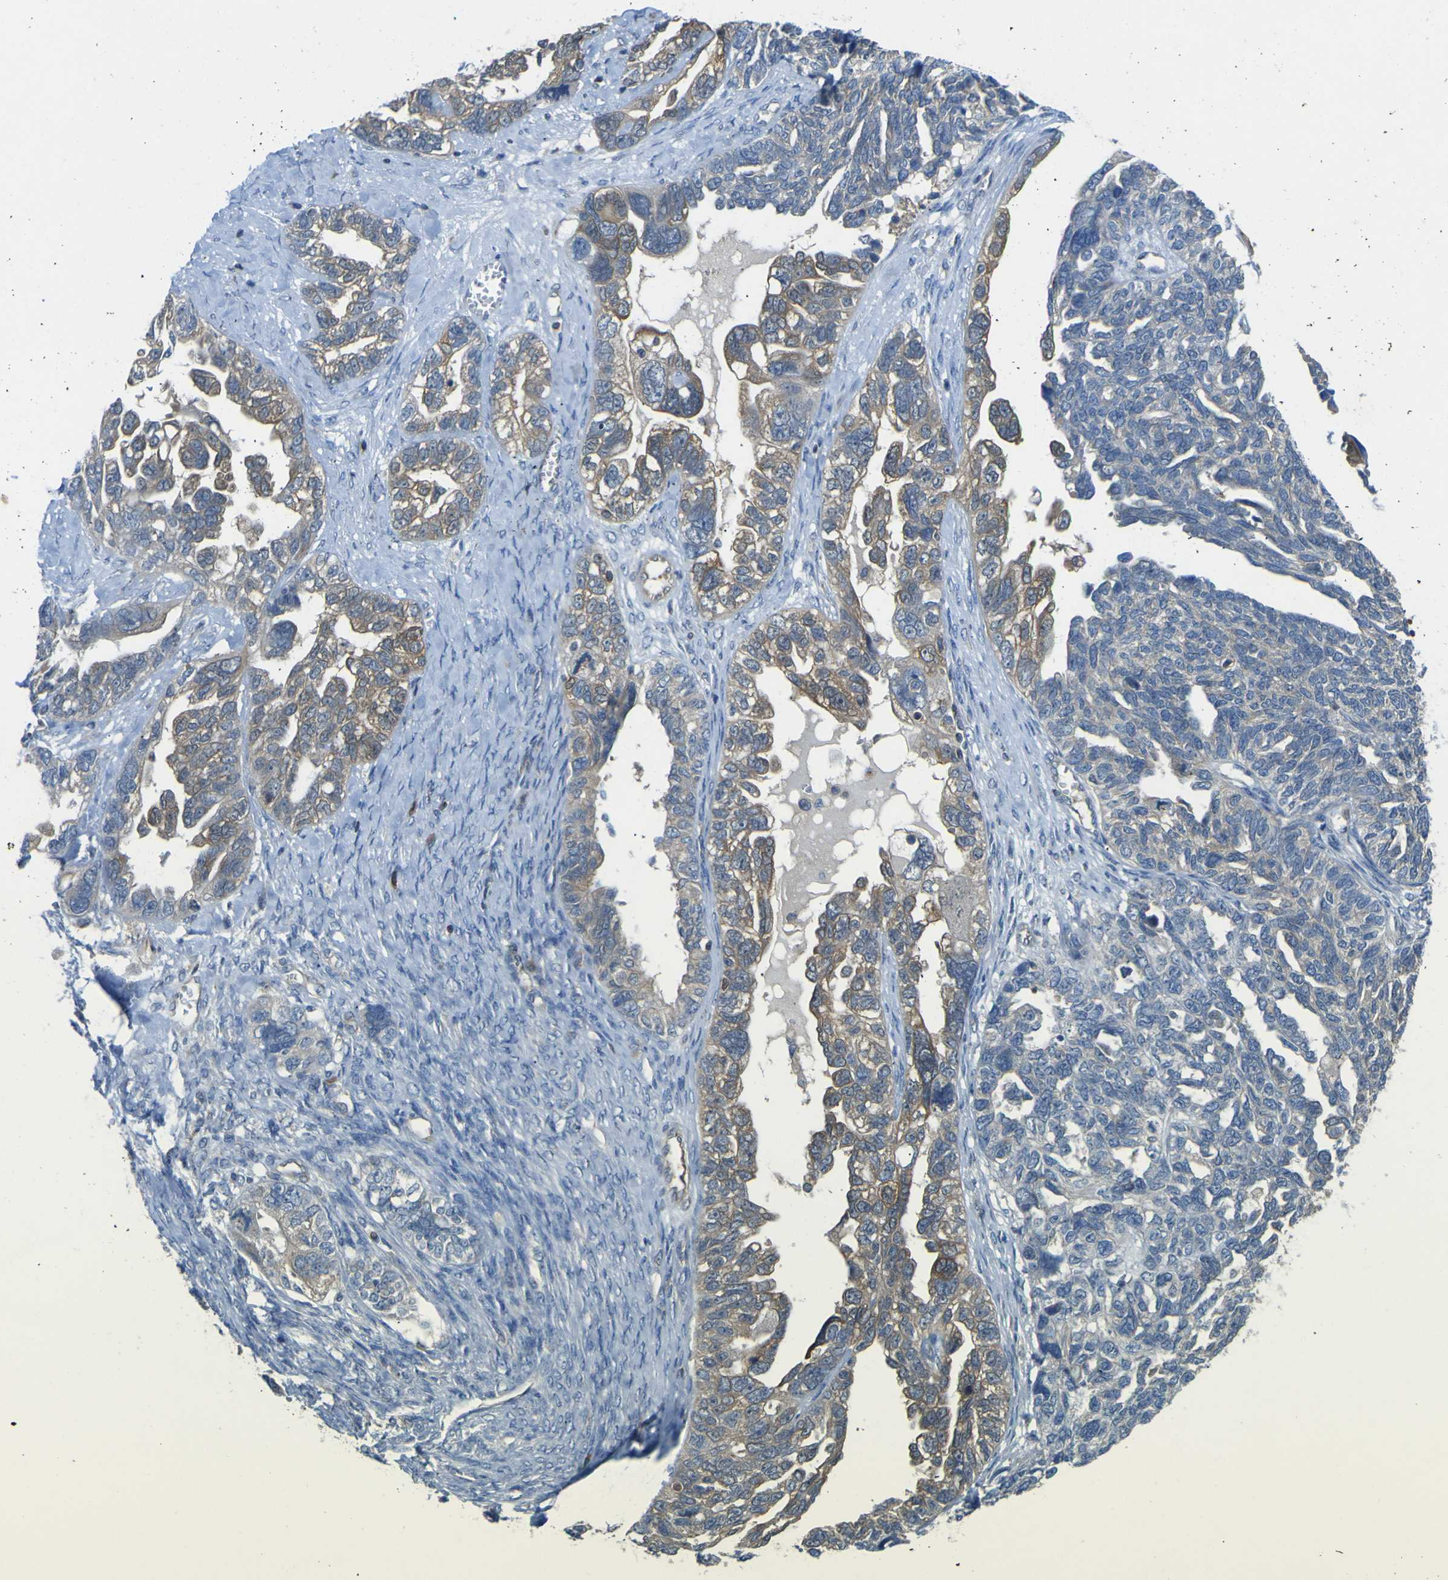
{"staining": {"intensity": "moderate", "quantity": "25%-75%", "location": "cytoplasmic/membranous"}, "tissue": "ovarian cancer", "cell_type": "Tumor cells", "image_type": "cancer", "snomed": [{"axis": "morphology", "description": "Cystadenocarcinoma, serous, NOS"}, {"axis": "topography", "description": "Ovary"}], "caption": "Immunohistochemistry histopathology image of neoplastic tissue: human ovarian cancer stained using immunohistochemistry reveals medium levels of moderate protein expression localized specifically in the cytoplasmic/membranous of tumor cells, appearing as a cytoplasmic/membranous brown color.", "gene": "EML2", "patient": {"sex": "female", "age": 79}}